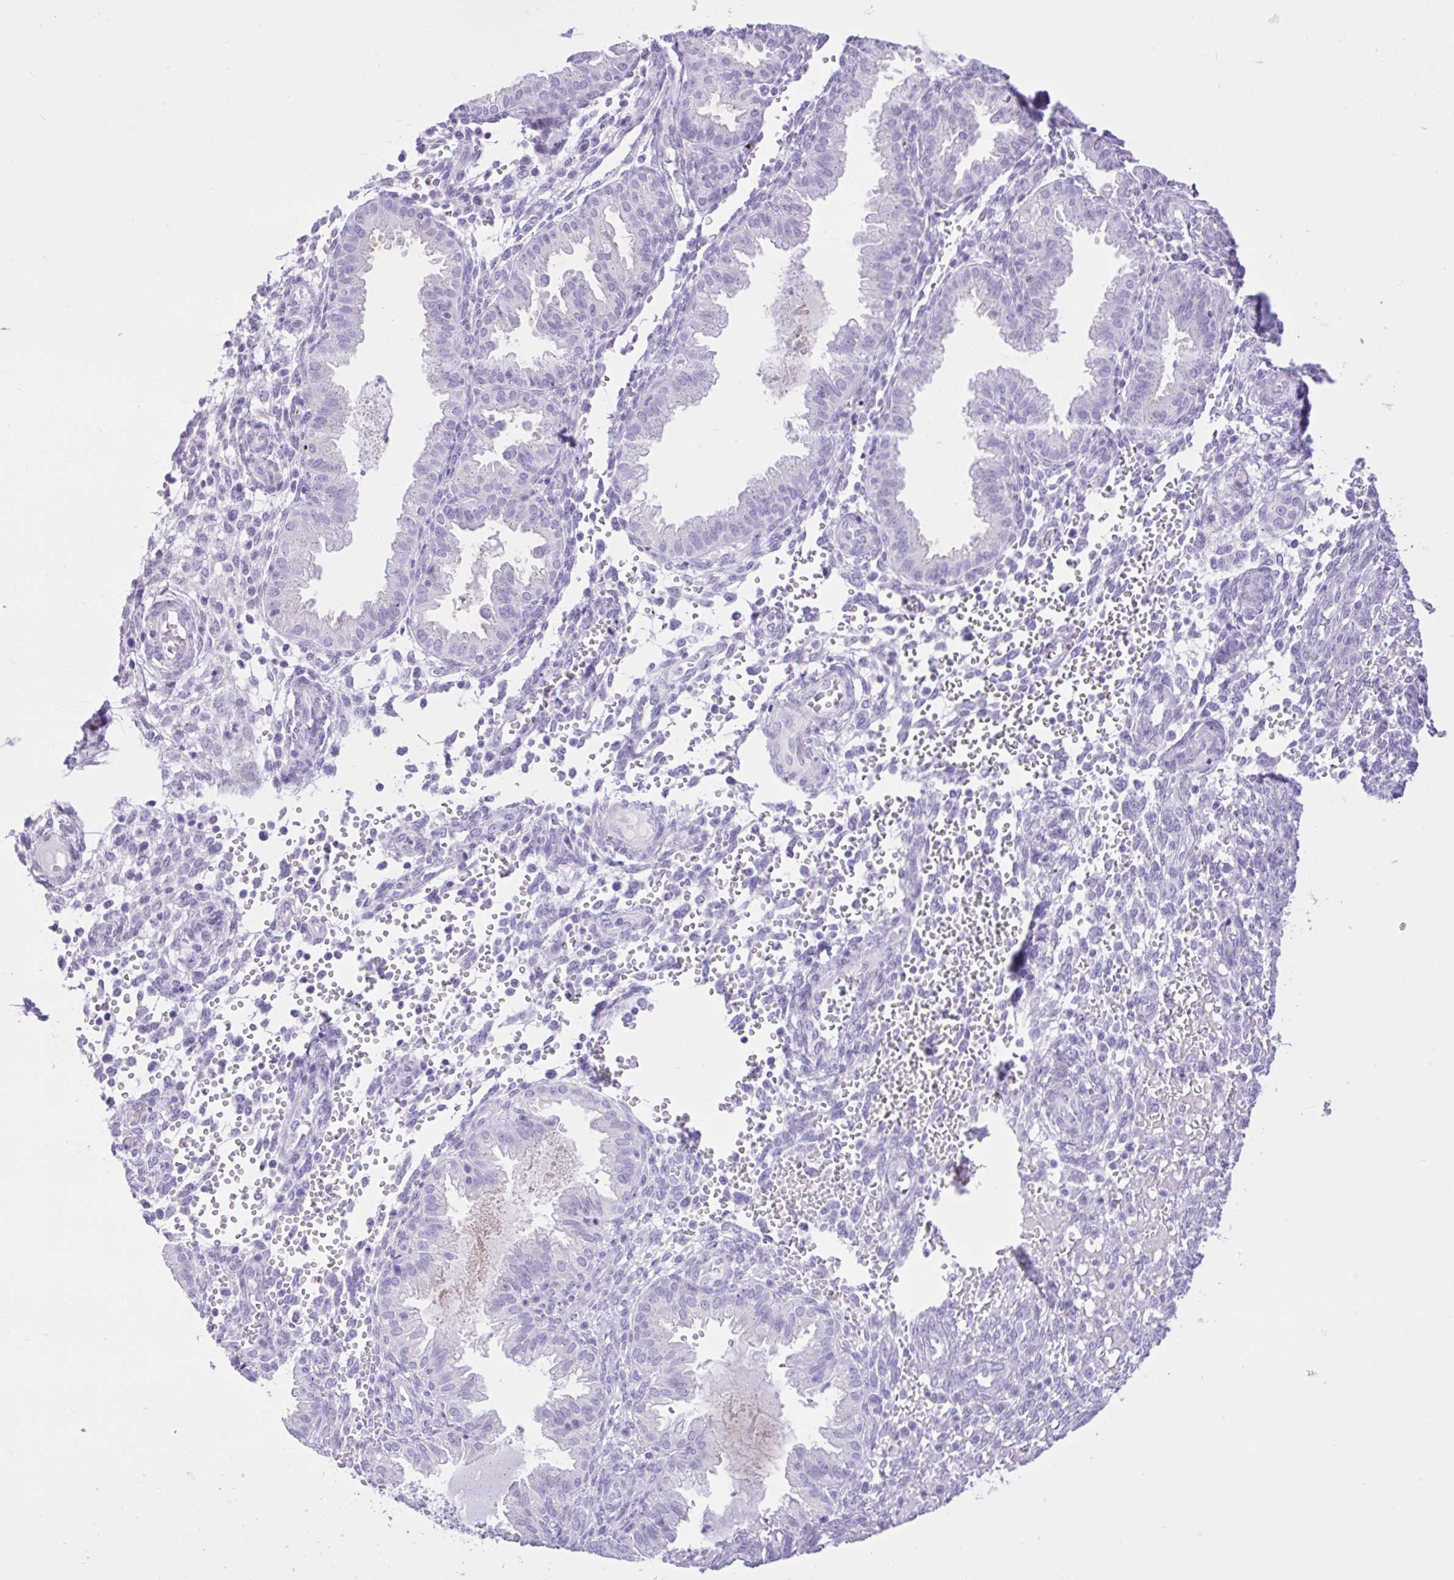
{"staining": {"intensity": "negative", "quantity": "none", "location": "none"}, "tissue": "endometrium", "cell_type": "Cells in endometrial stroma", "image_type": "normal", "snomed": [{"axis": "morphology", "description": "Normal tissue, NOS"}, {"axis": "topography", "description": "Endometrium"}], "caption": "Immunohistochemistry histopathology image of benign endometrium: human endometrium stained with DAB reveals no significant protein positivity in cells in endometrial stroma.", "gene": "REEP1", "patient": {"sex": "female", "age": 33}}